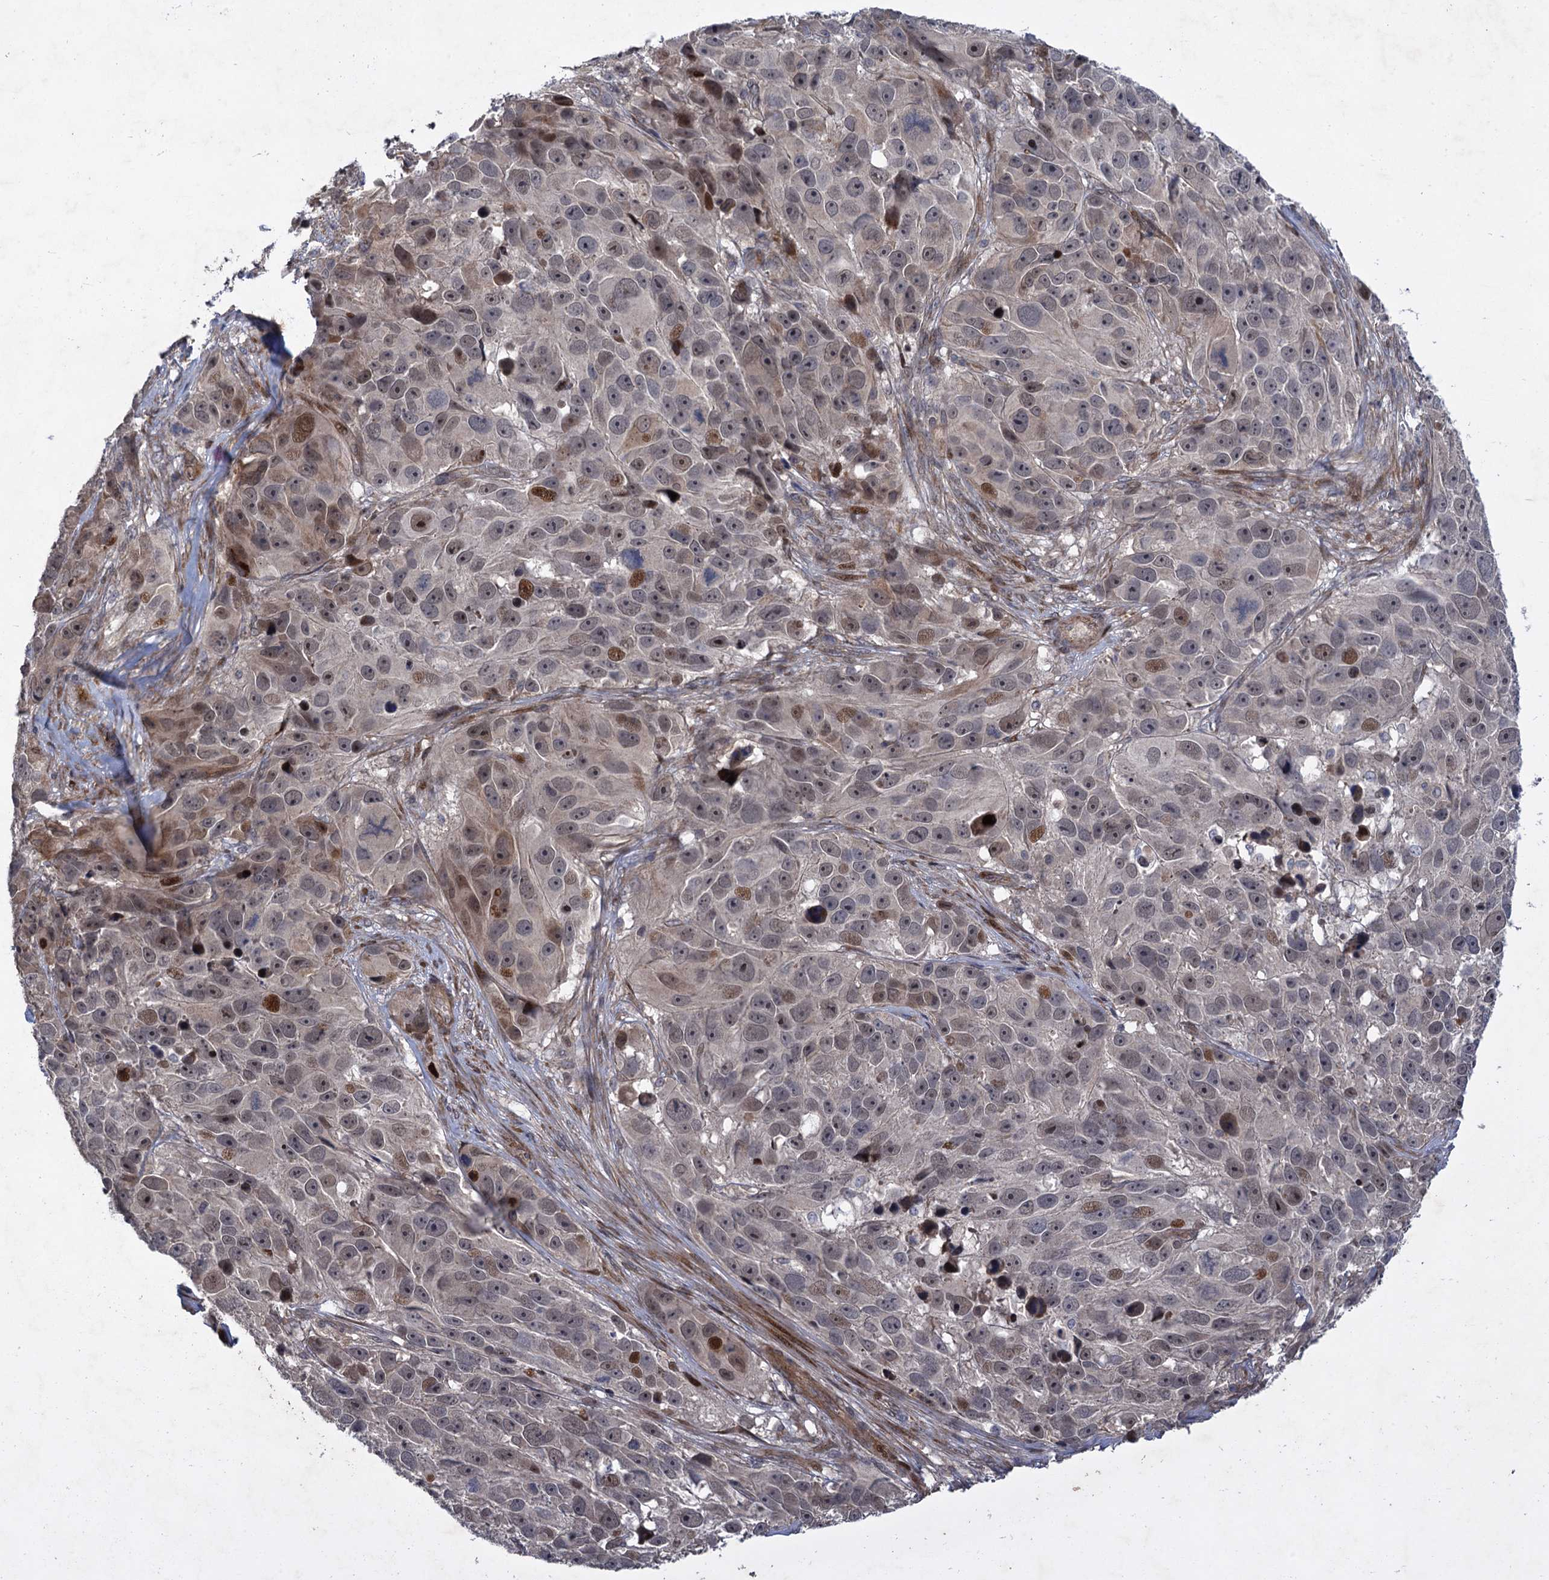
{"staining": {"intensity": "moderate", "quantity": "<25%", "location": "nuclear"}, "tissue": "melanoma", "cell_type": "Tumor cells", "image_type": "cancer", "snomed": [{"axis": "morphology", "description": "Malignant melanoma, NOS"}, {"axis": "topography", "description": "Skin"}], "caption": "Brown immunohistochemical staining in human melanoma demonstrates moderate nuclear staining in about <25% of tumor cells.", "gene": "NUDT22", "patient": {"sex": "male", "age": 84}}